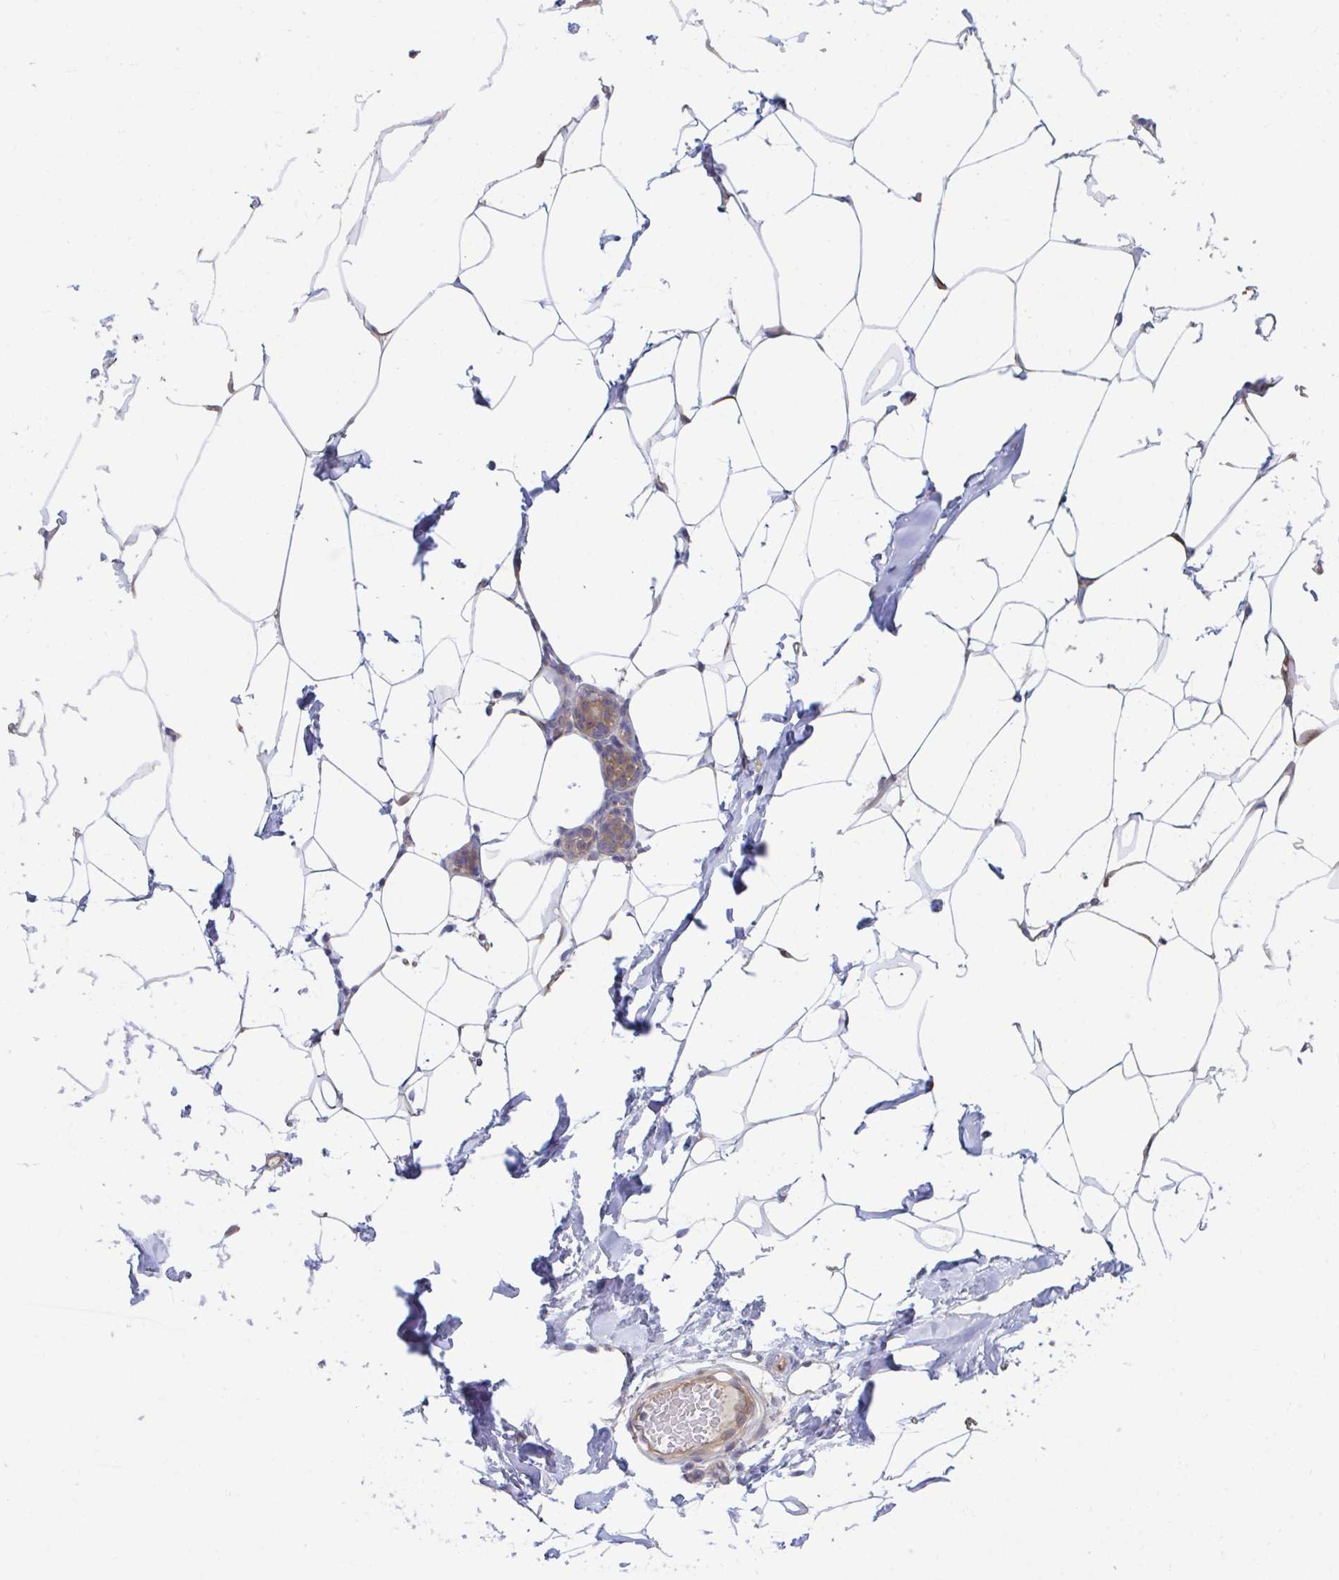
{"staining": {"intensity": "negative", "quantity": "none", "location": "none"}, "tissue": "breast", "cell_type": "Adipocytes", "image_type": "normal", "snomed": [{"axis": "morphology", "description": "Normal tissue, NOS"}, {"axis": "topography", "description": "Breast"}], "caption": "Adipocytes show no significant staining in unremarkable breast.", "gene": "LMNTD2", "patient": {"sex": "female", "age": 32}}